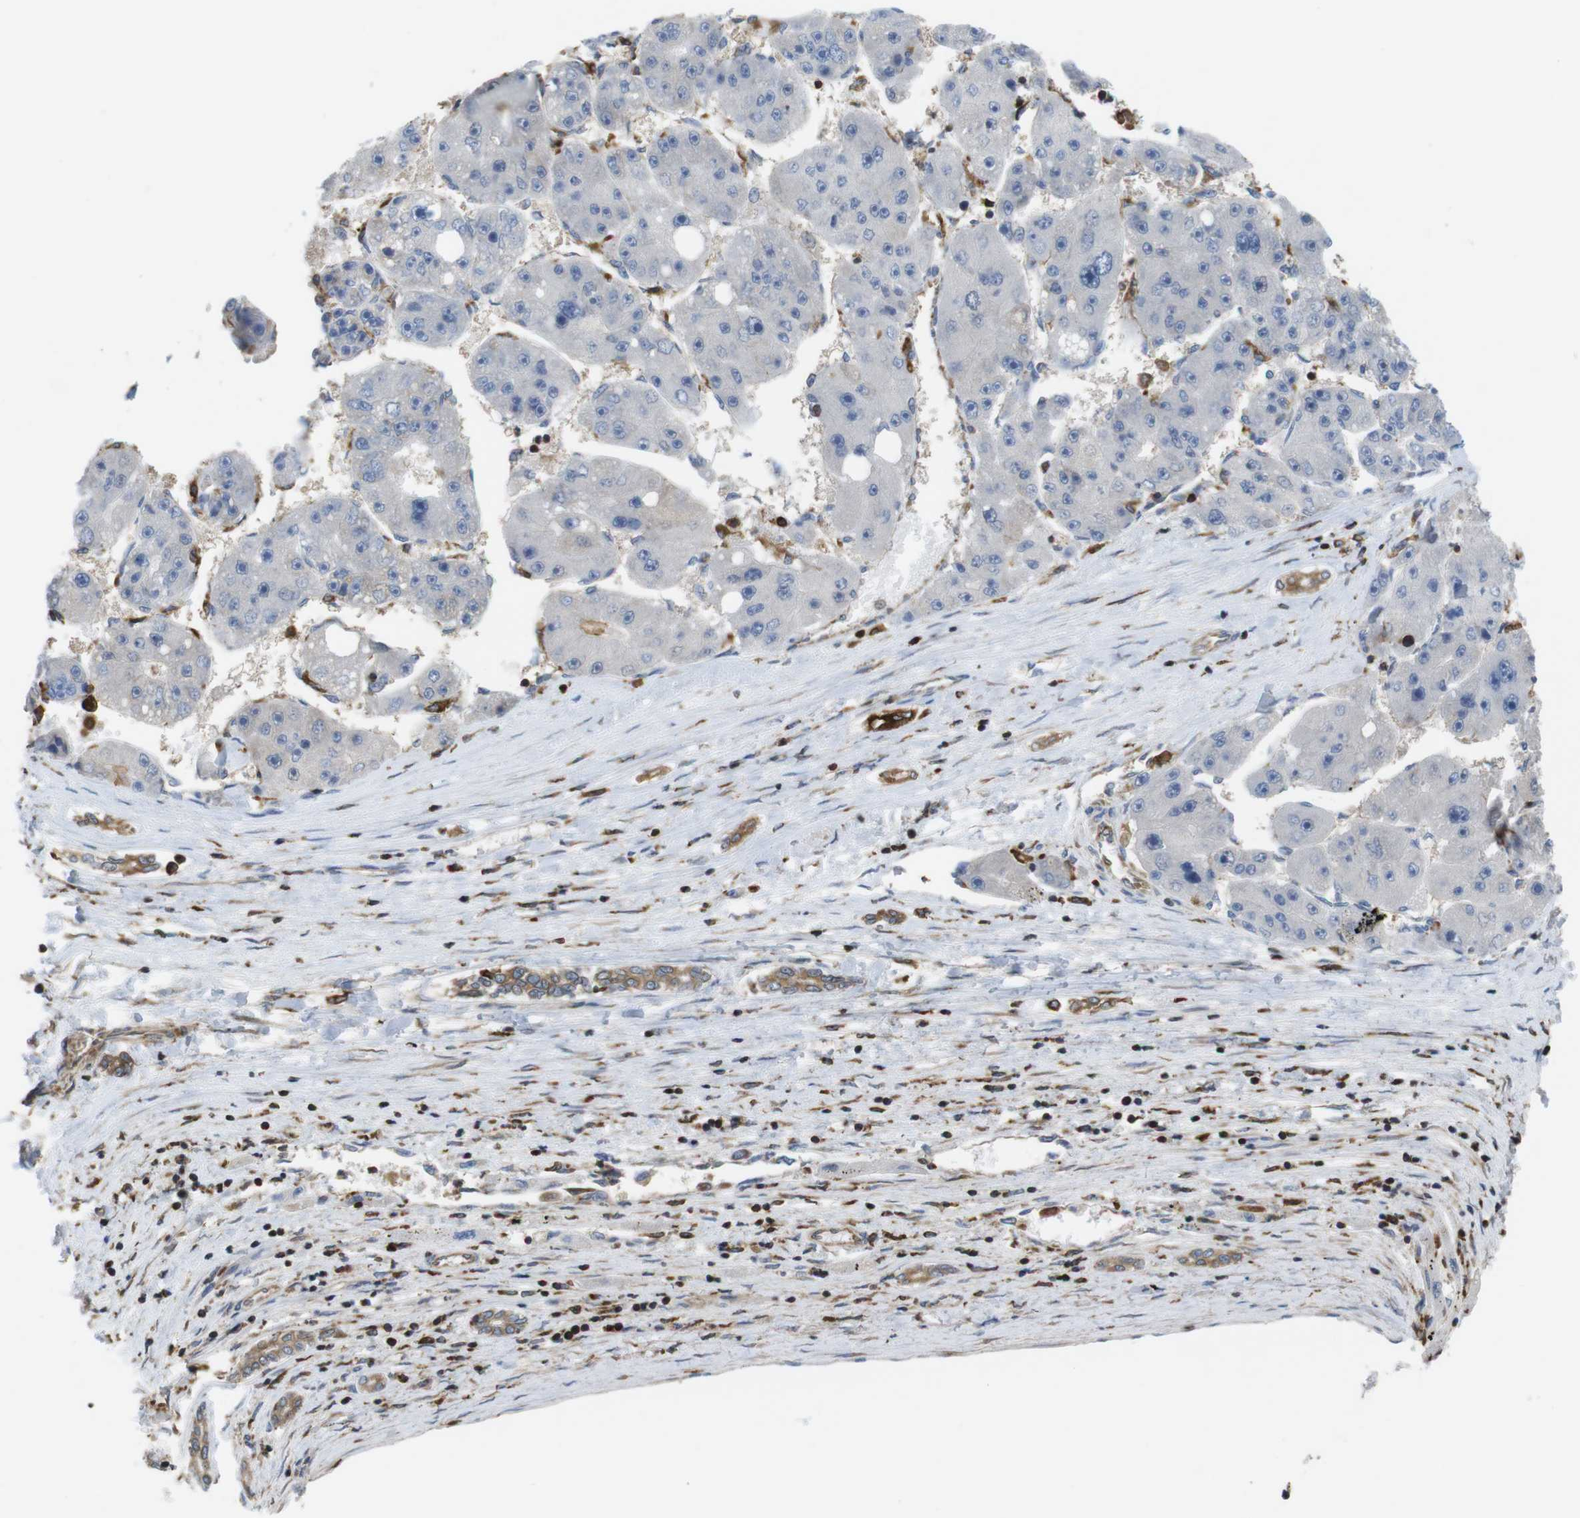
{"staining": {"intensity": "negative", "quantity": "none", "location": "none"}, "tissue": "liver cancer", "cell_type": "Tumor cells", "image_type": "cancer", "snomed": [{"axis": "morphology", "description": "Carcinoma, Hepatocellular, NOS"}, {"axis": "topography", "description": "Liver"}], "caption": "The immunohistochemistry (IHC) photomicrograph has no significant positivity in tumor cells of liver cancer tissue.", "gene": "ARL6IP5", "patient": {"sex": "female", "age": 61}}